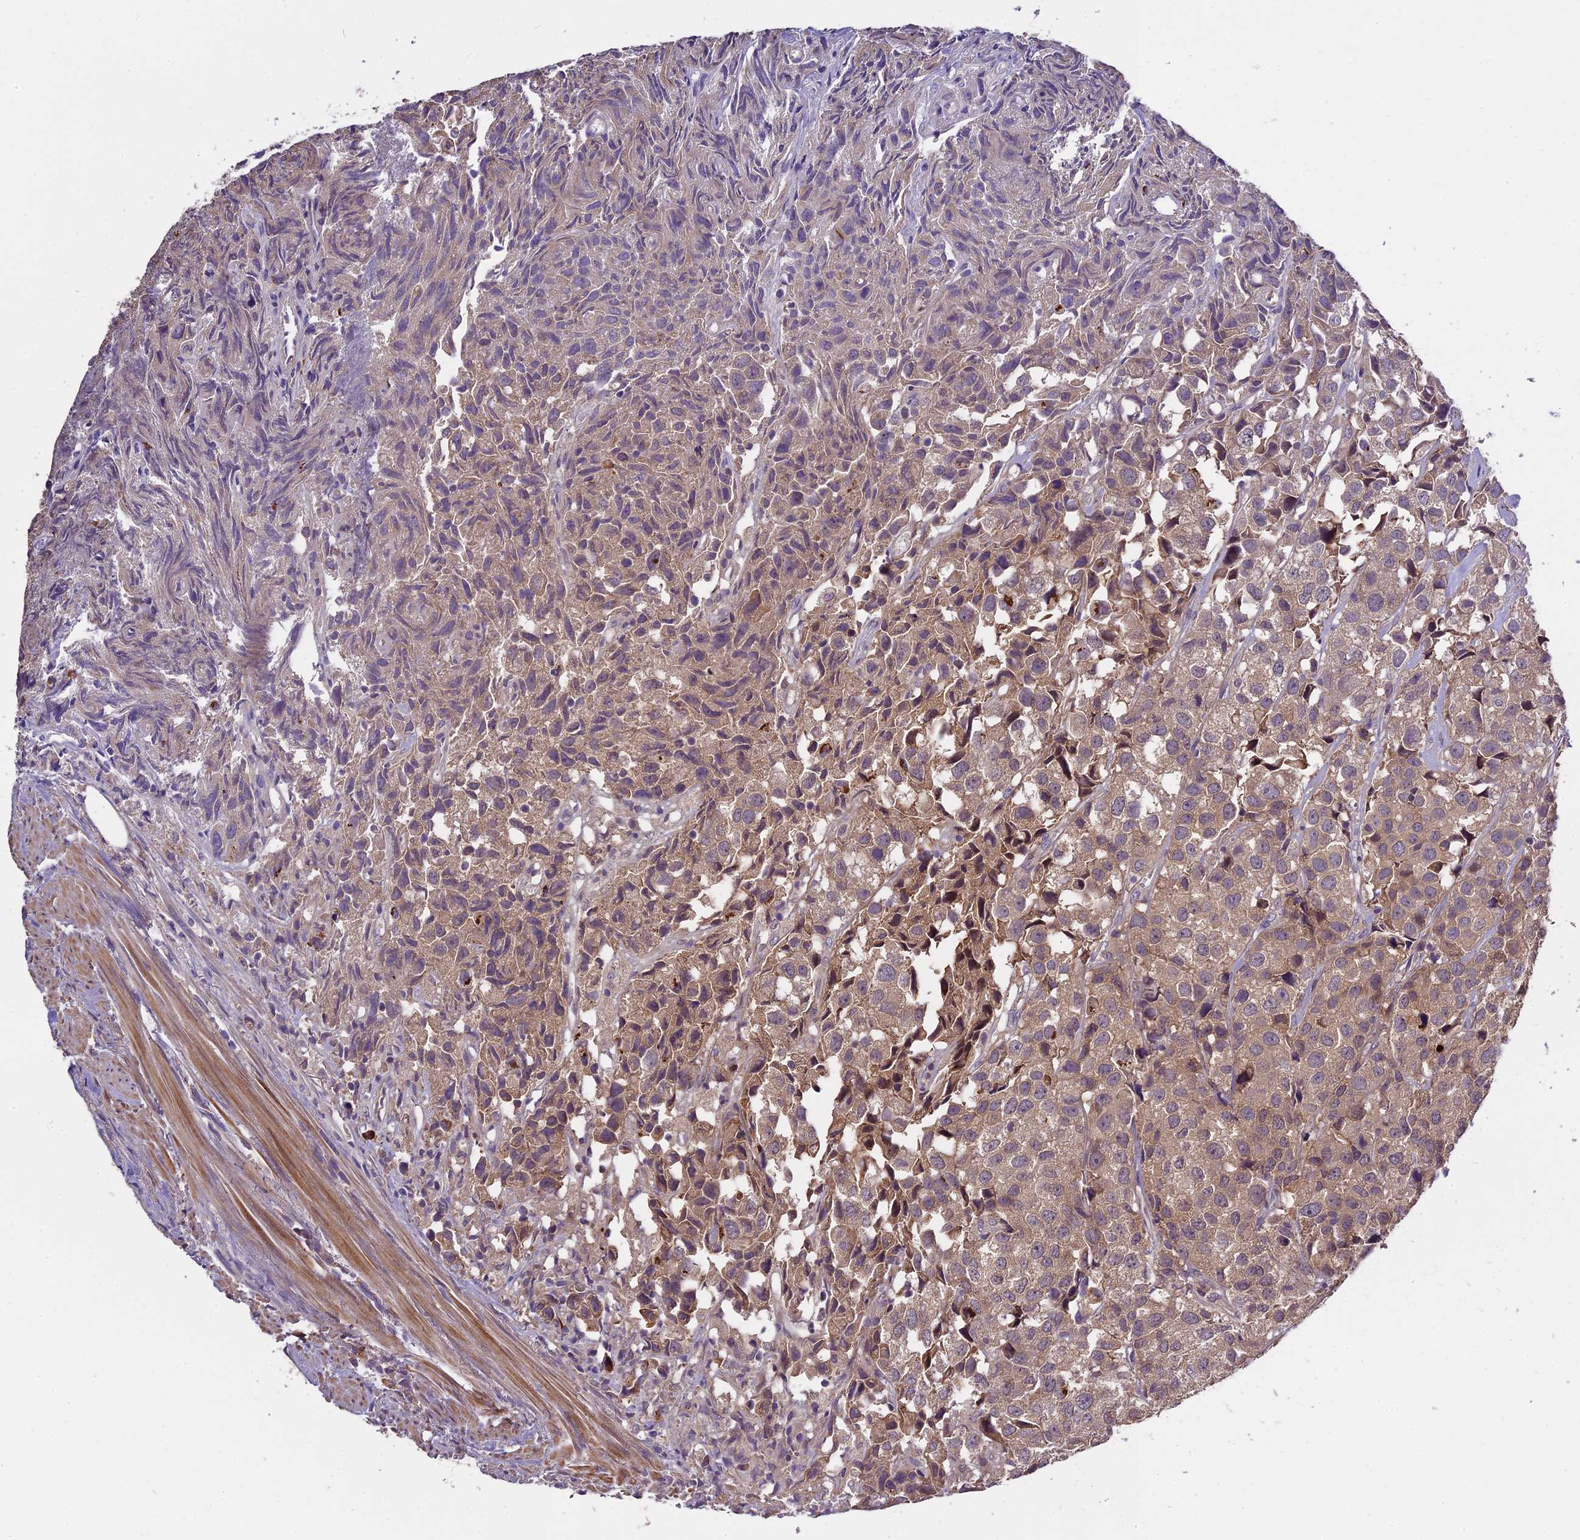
{"staining": {"intensity": "moderate", "quantity": ">75%", "location": "cytoplasmic/membranous"}, "tissue": "urothelial cancer", "cell_type": "Tumor cells", "image_type": "cancer", "snomed": [{"axis": "morphology", "description": "Urothelial carcinoma, High grade"}, {"axis": "topography", "description": "Urinary bladder"}], "caption": "Immunohistochemistry (IHC) of human high-grade urothelial carcinoma shows medium levels of moderate cytoplasmic/membranous staining in approximately >75% of tumor cells.", "gene": "ABCC10", "patient": {"sex": "female", "age": 75}}